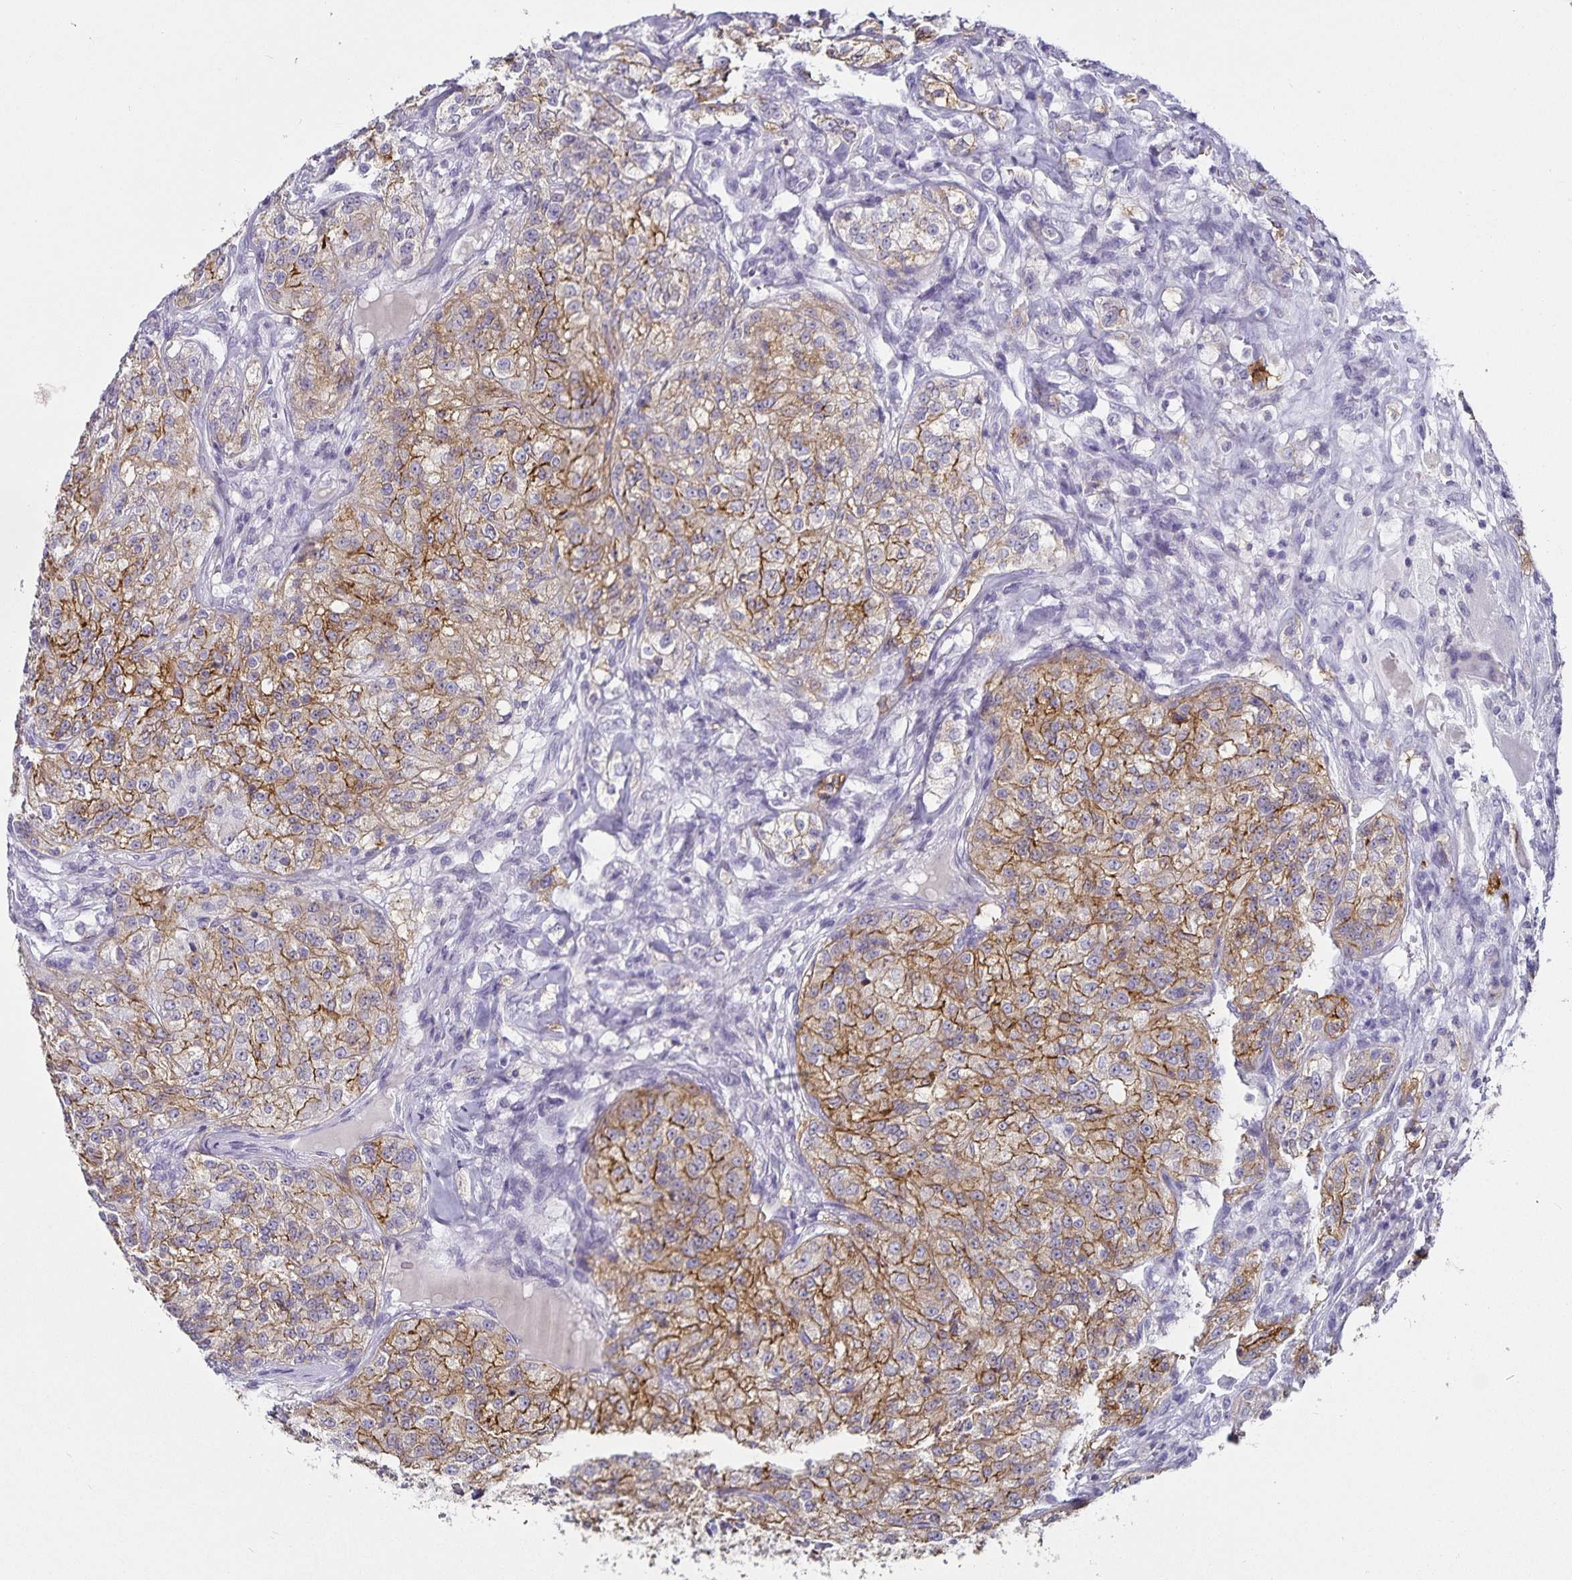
{"staining": {"intensity": "moderate", "quantity": ">75%", "location": "cytoplasmic/membranous"}, "tissue": "renal cancer", "cell_type": "Tumor cells", "image_type": "cancer", "snomed": [{"axis": "morphology", "description": "Adenocarcinoma, NOS"}, {"axis": "topography", "description": "Kidney"}], "caption": "Immunohistochemistry image of neoplastic tissue: renal adenocarcinoma stained using IHC exhibits medium levels of moderate protein expression localized specifically in the cytoplasmic/membranous of tumor cells, appearing as a cytoplasmic/membranous brown color.", "gene": "CA12", "patient": {"sex": "female", "age": 63}}